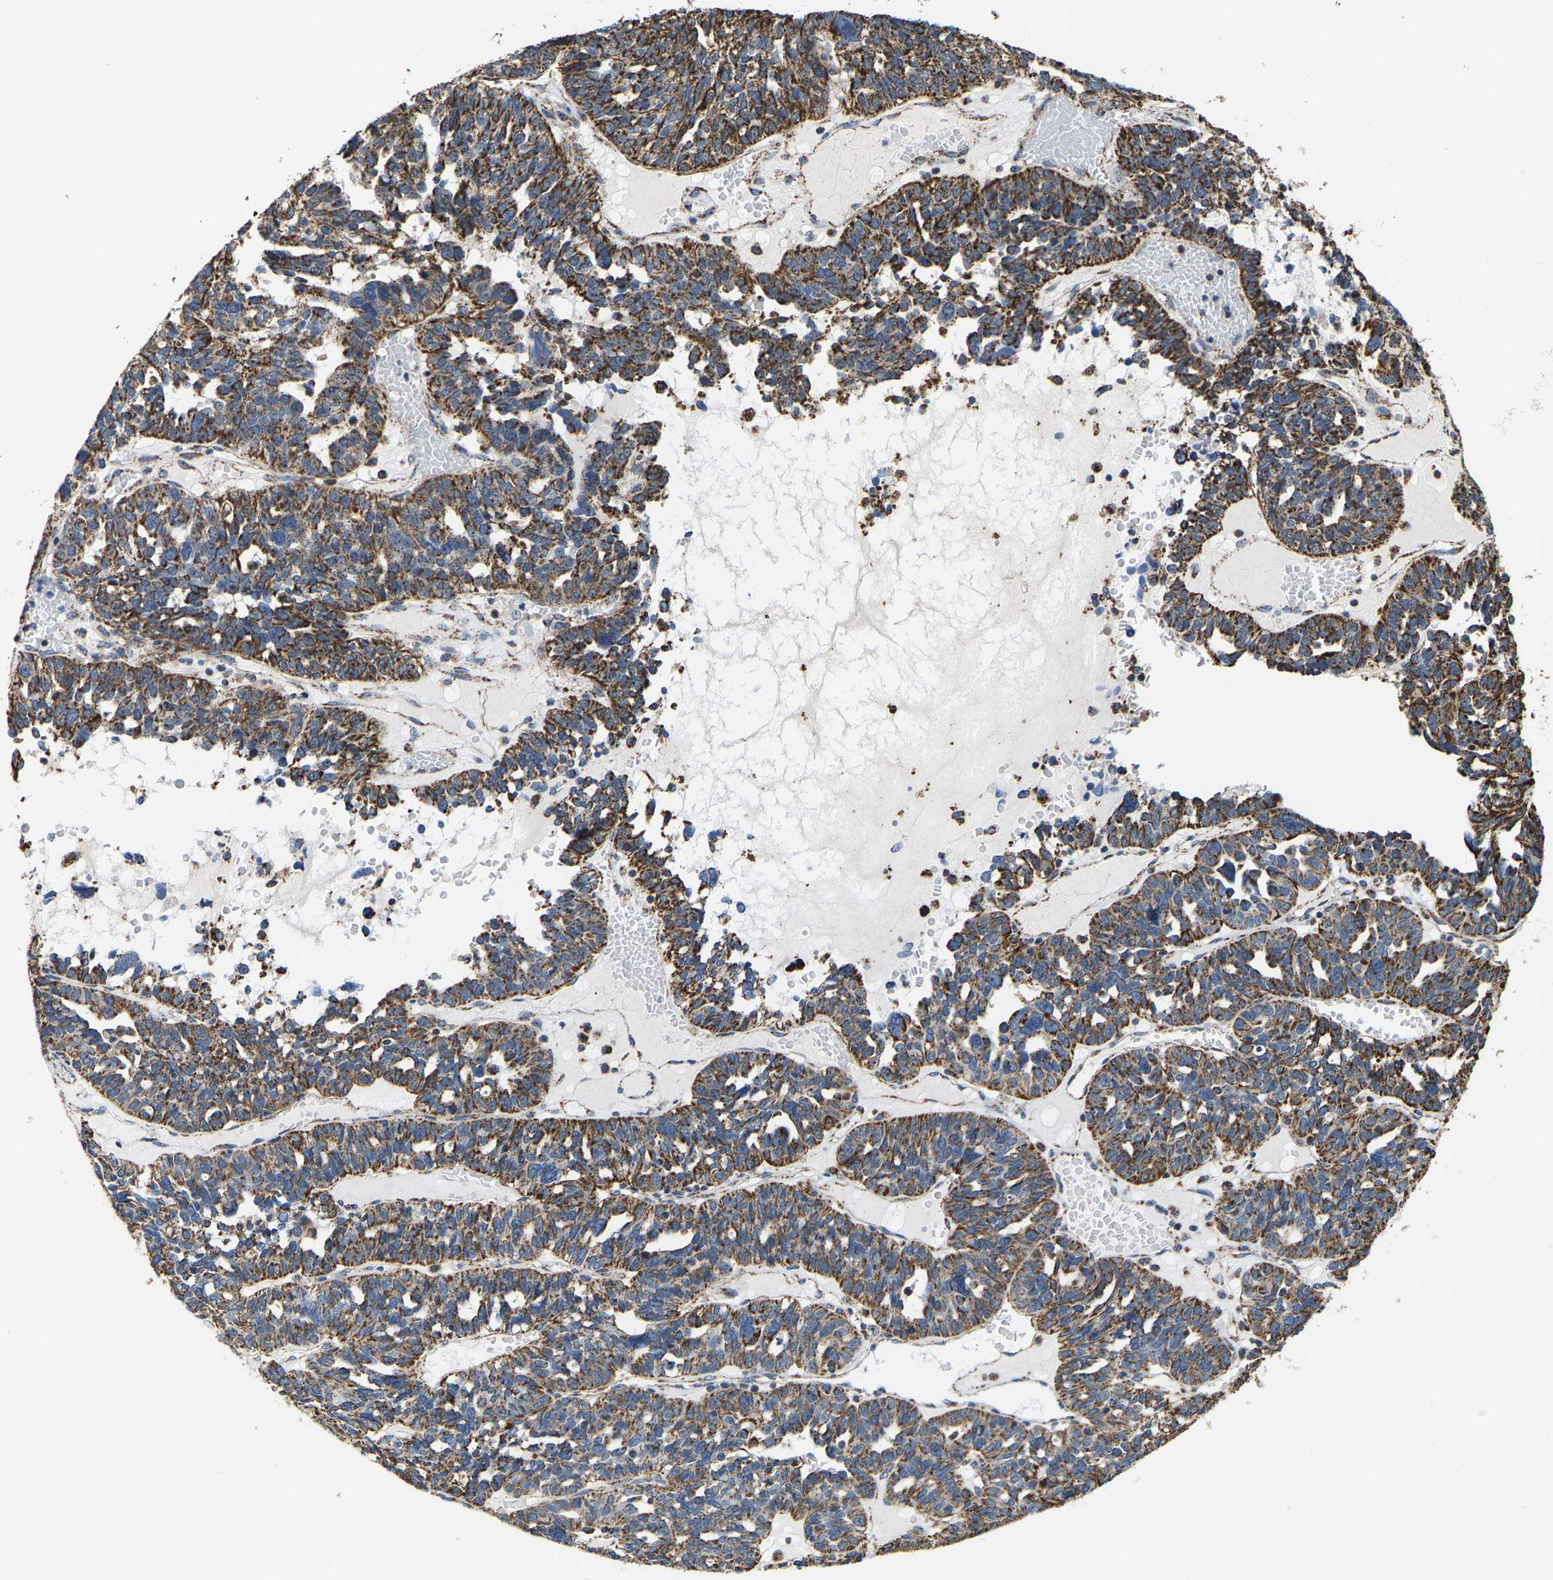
{"staining": {"intensity": "moderate", "quantity": ">75%", "location": "cytoplasmic/membranous"}, "tissue": "ovarian cancer", "cell_type": "Tumor cells", "image_type": "cancer", "snomed": [{"axis": "morphology", "description": "Cystadenocarcinoma, serous, NOS"}, {"axis": "topography", "description": "Ovary"}], "caption": "Ovarian cancer (serous cystadenocarcinoma) stained with immunohistochemistry shows moderate cytoplasmic/membranous positivity in approximately >75% of tumor cells.", "gene": "SHMT2", "patient": {"sex": "female", "age": 59}}